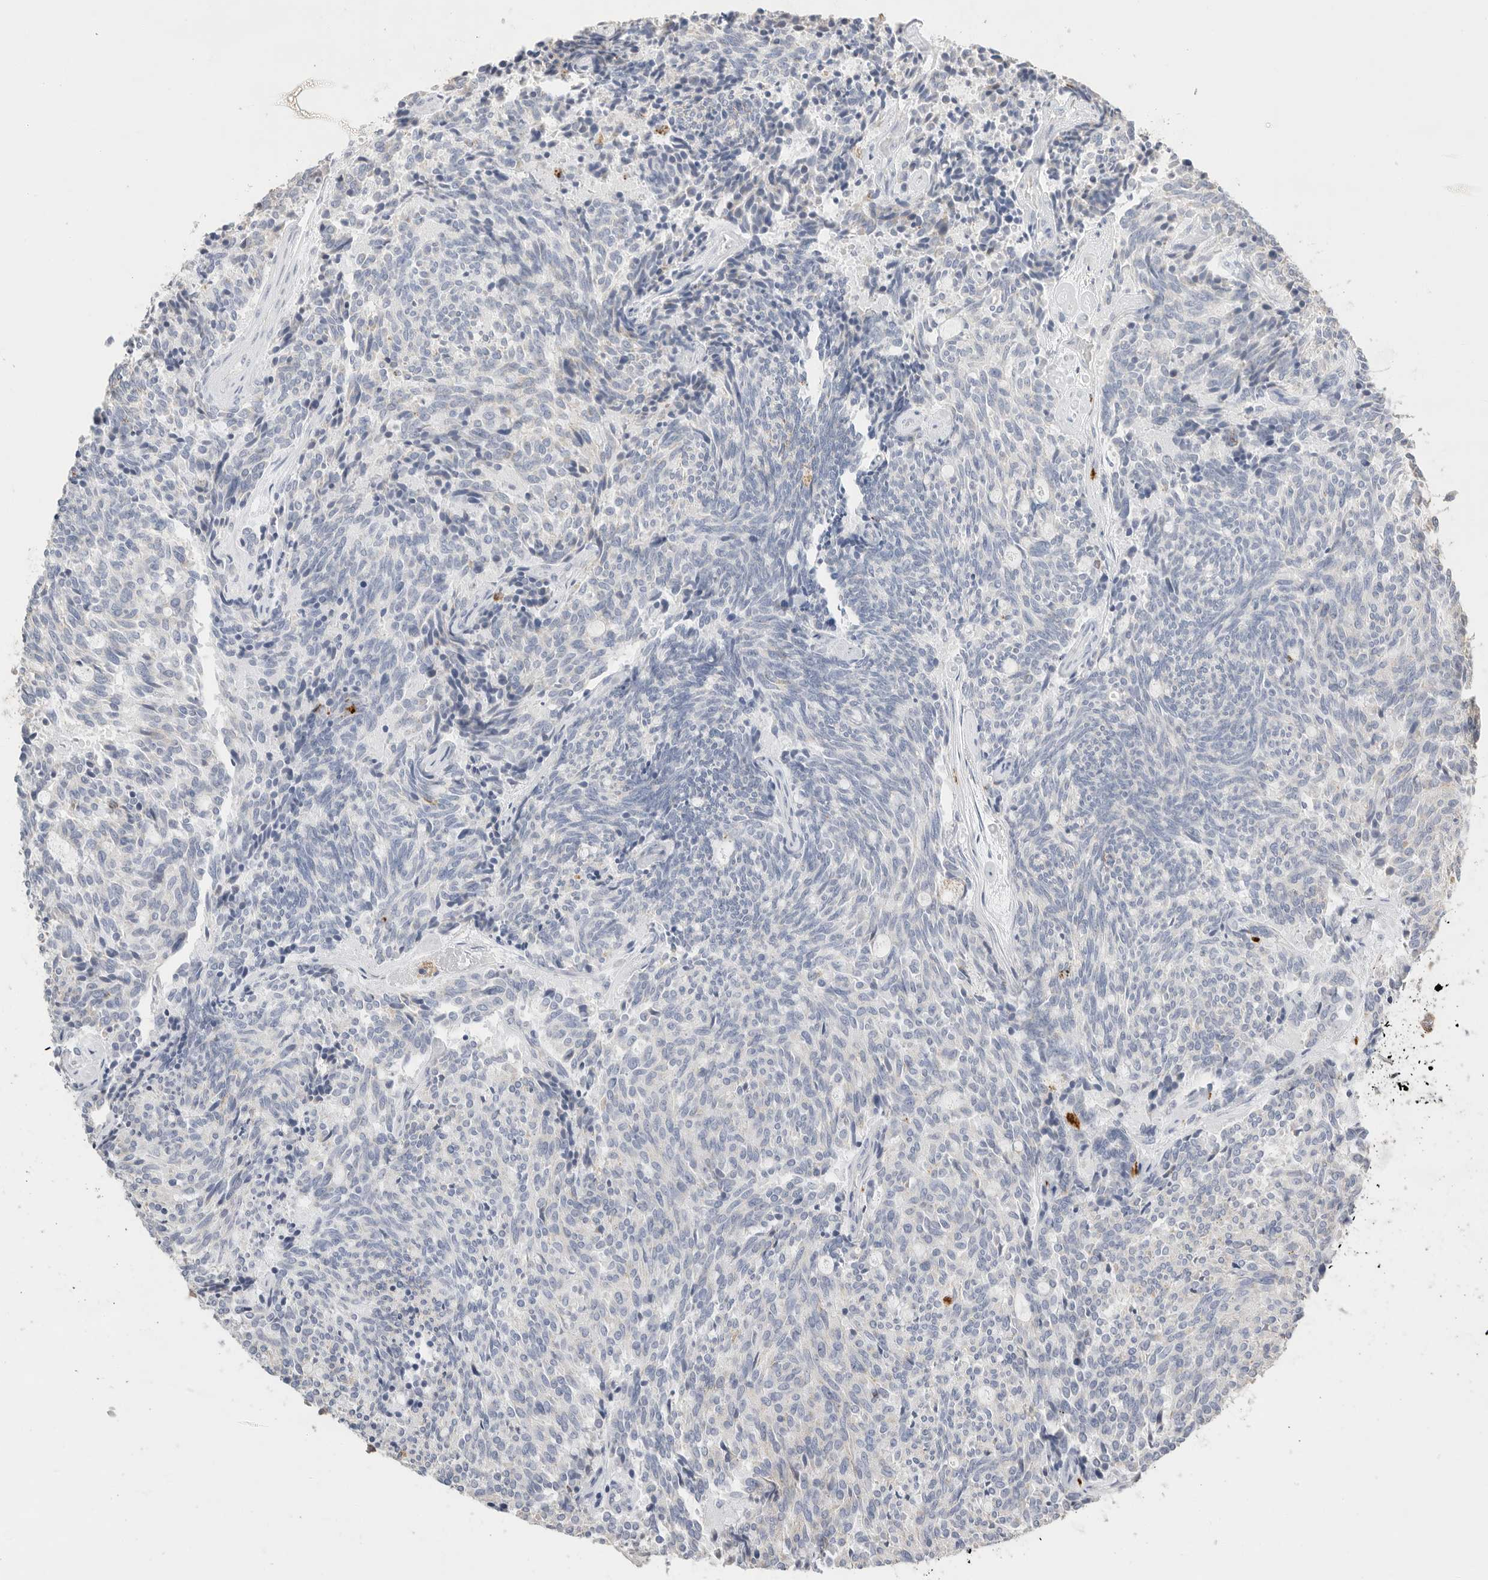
{"staining": {"intensity": "negative", "quantity": "none", "location": "none"}, "tissue": "carcinoid", "cell_type": "Tumor cells", "image_type": "cancer", "snomed": [{"axis": "morphology", "description": "Carcinoid, malignant, NOS"}, {"axis": "topography", "description": "Pancreas"}], "caption": "The immunohistochemistry (IHC) image has no significant expression in tumor cells of malignant carcinoid tissue. (Stains: DAB IHC with hematoxylin counter stain, Microscopy: brightfield microscopy at high magnification).", "gene": "GGH", "patient": {"sex": "female", "age": 54}}